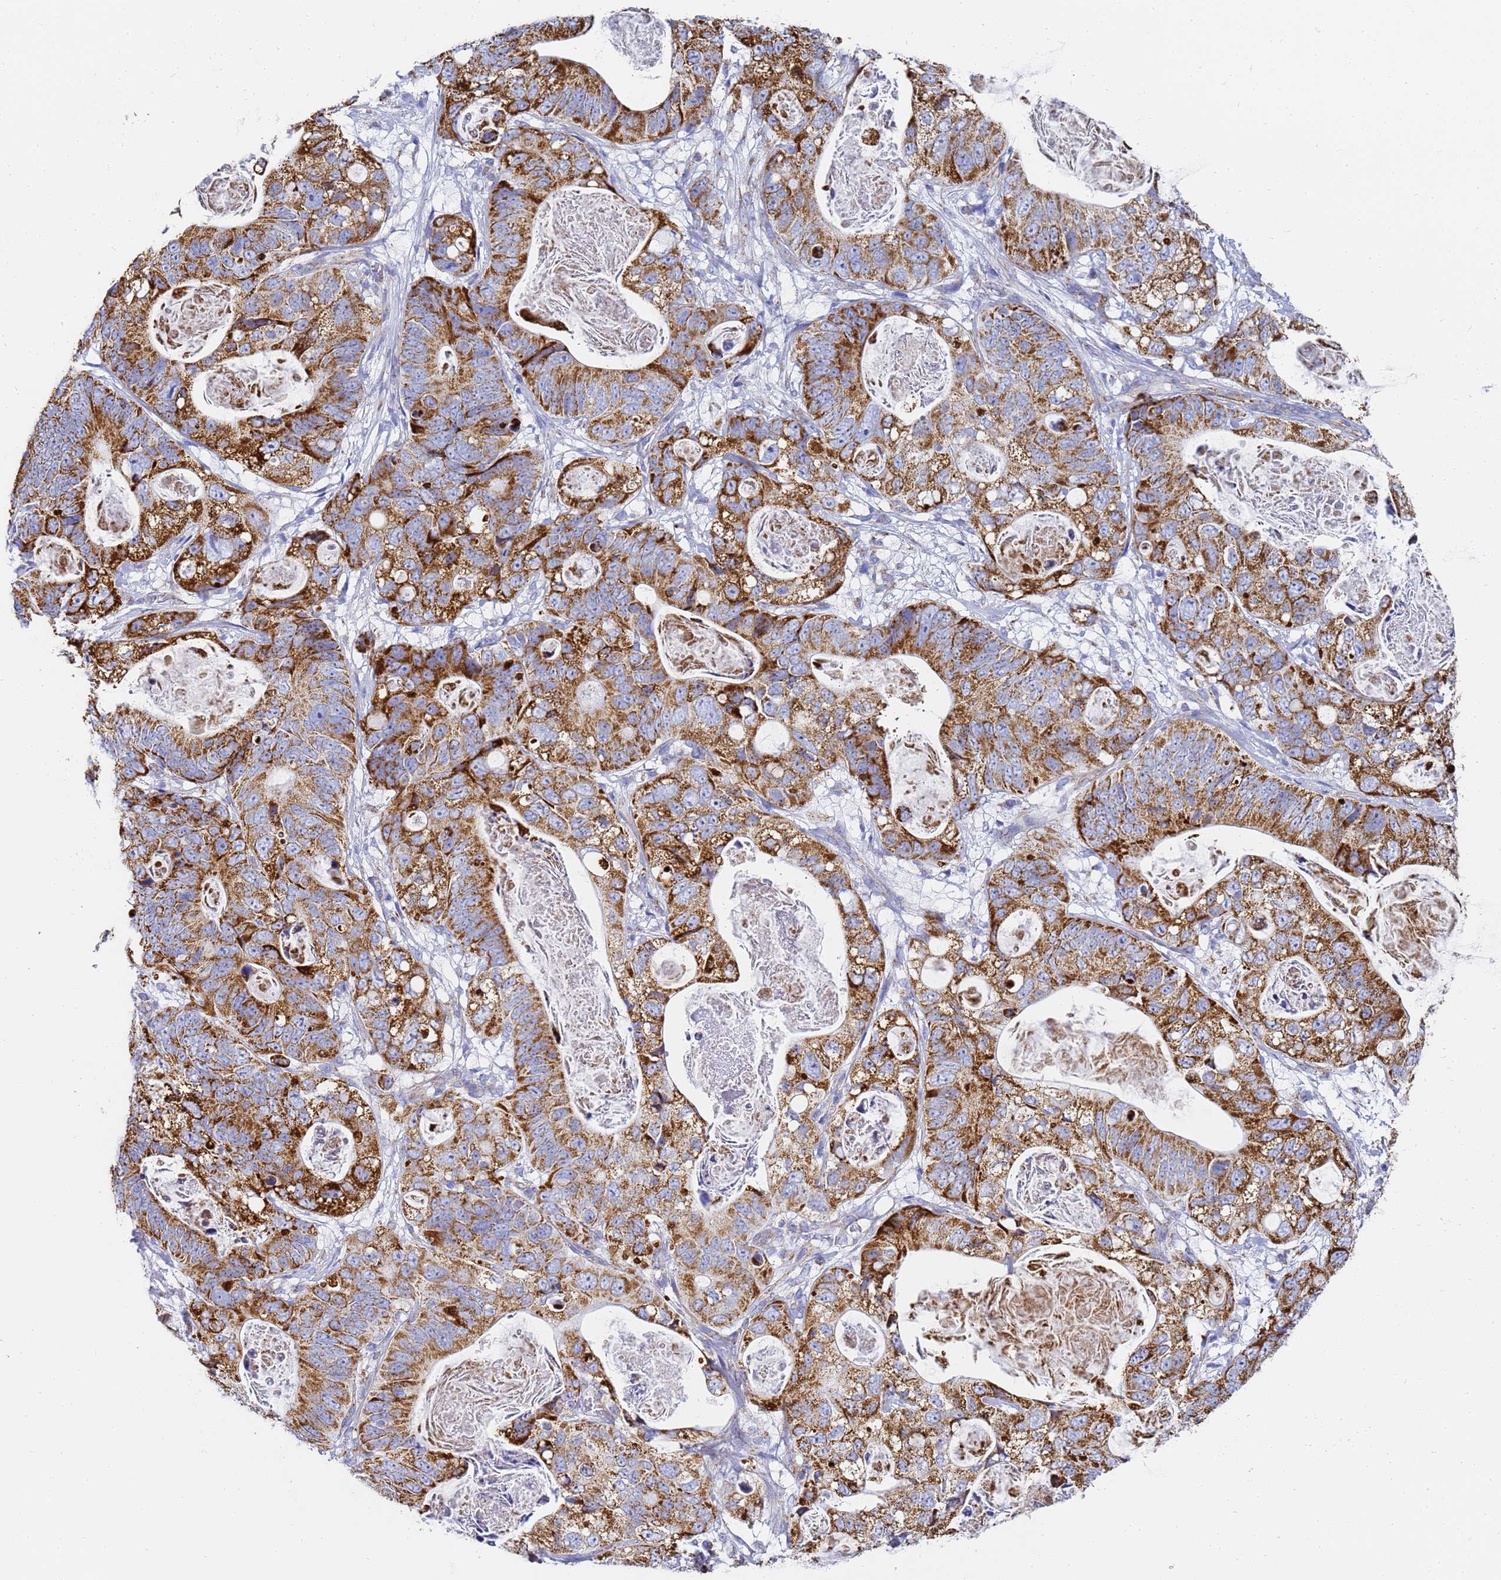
{"staining": {"intensity": "strong", "quantity": ">75%", "location": "cytoplasmic/membranous"}, "tissue": "stomach cancer", "cell_type": "Tumor cells", "image_type": "cancer", "snomed": [{"axis": "morphology", "description": "Normal tissue, NOS"}, {"axis": "morphology", "description": "Adenocarcinoma, NOS"}, {"axis": "topography", "description": "Stomach"}], "caption": "DAB immunohistochemical staining of human adenocarcinoma (stomach) demonstrates strong cytoplasmic/membranous protein staining in about >75% of tumor cells.", "gene": "CNIH4", "patient": {"sex": "female", "age": 89}}